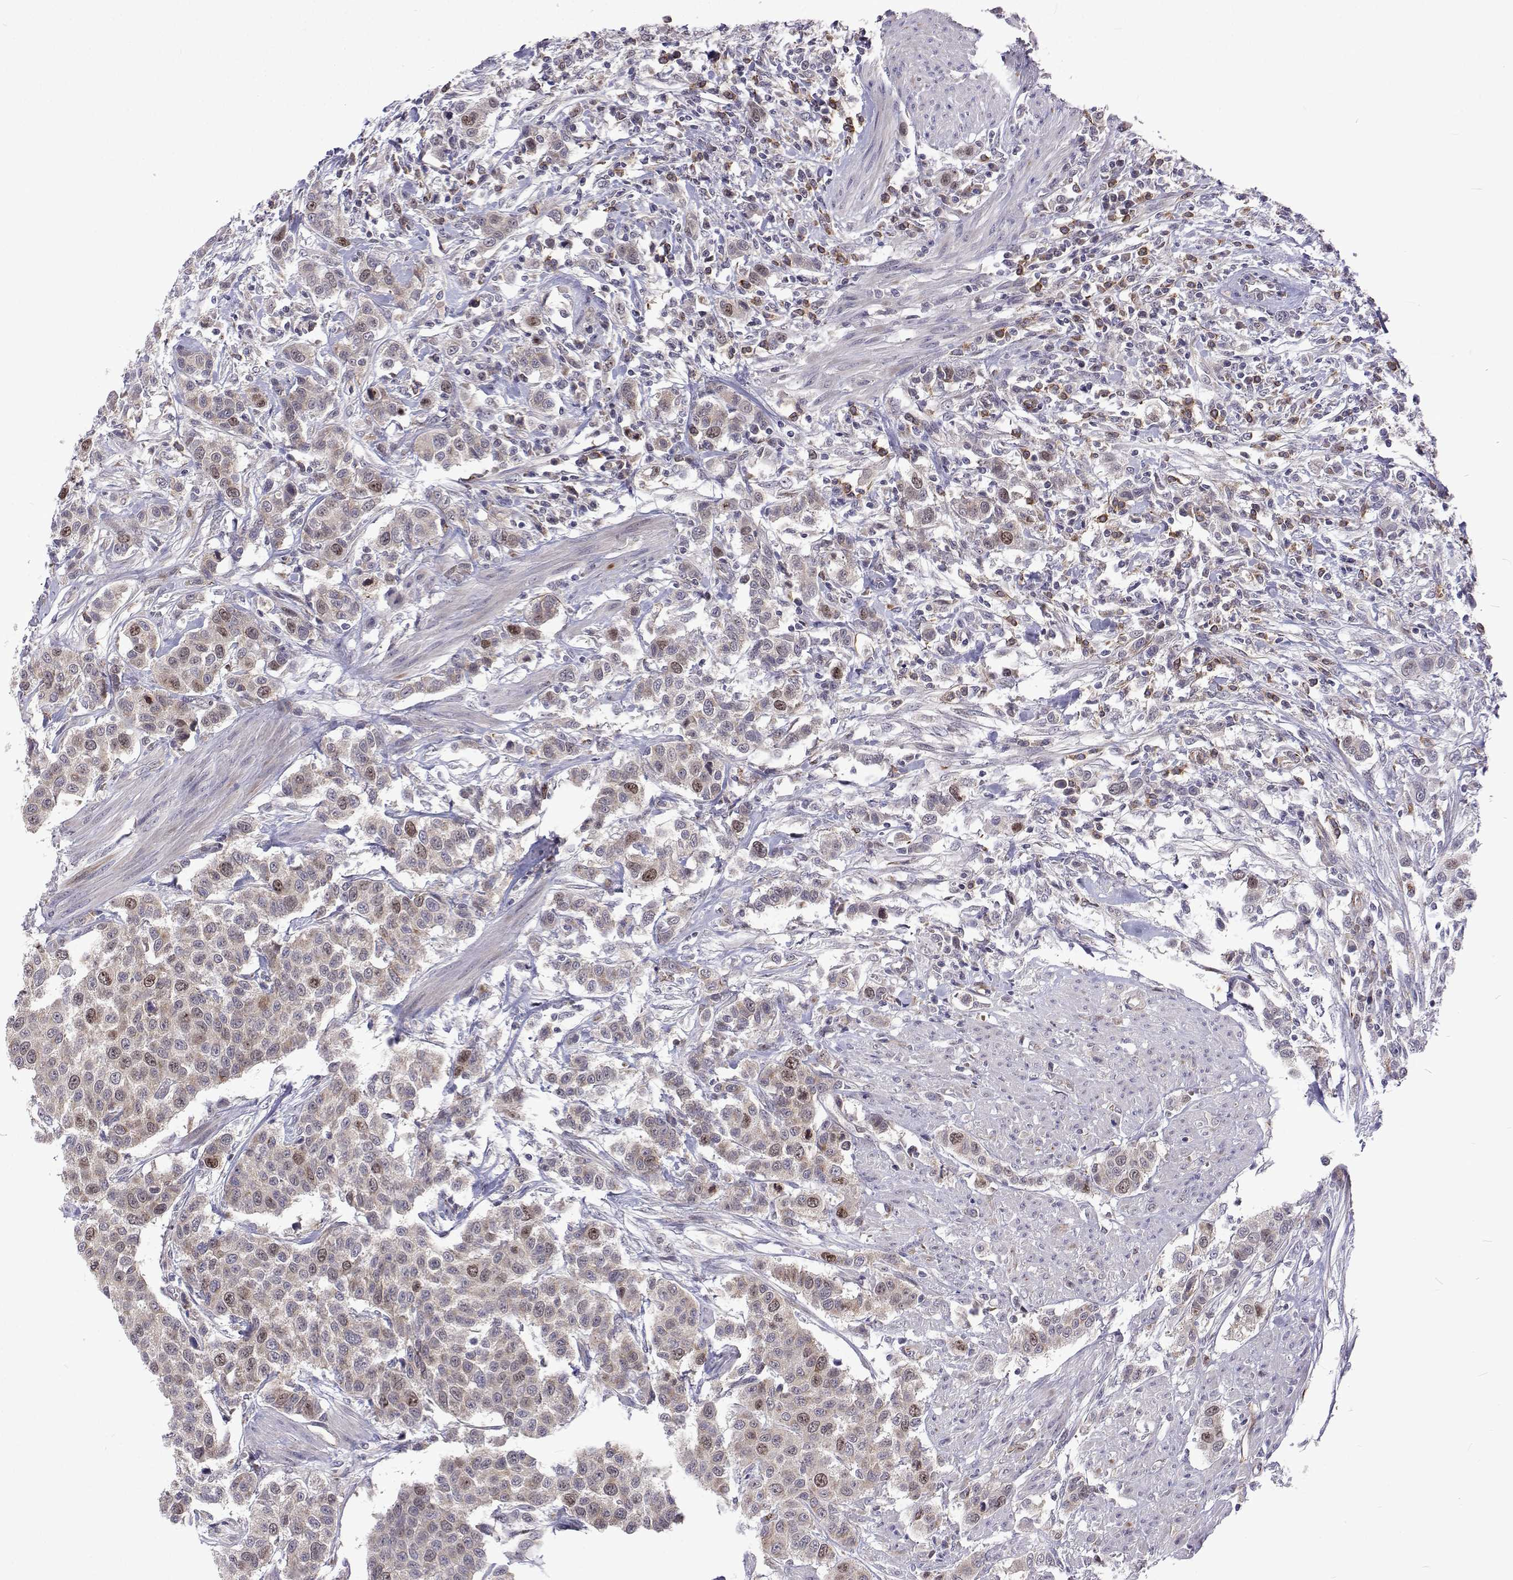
{"staining": {"intensity": "moderate", "quantity": "<25%", "location": "nuclear"}, "tissue": "urothelial cancer", "cell_type": "Tumor cells", "image_type": "cancer", "snomed": [{"axis": "morphology", "description": "Urothelial carcinoma, High grade"}, {"axis": "topography", "description": "Urinary bladder"}], "caption": "IHC photomicrograph of human urothelial carcinoma (high-grade) stained for a protein (brown), which demonstrates low levels of moderate nuclear staining in about <25% of tumor cells.", "gene": "DHTKD1", "patient": {"sex": "female", "age": 58}}